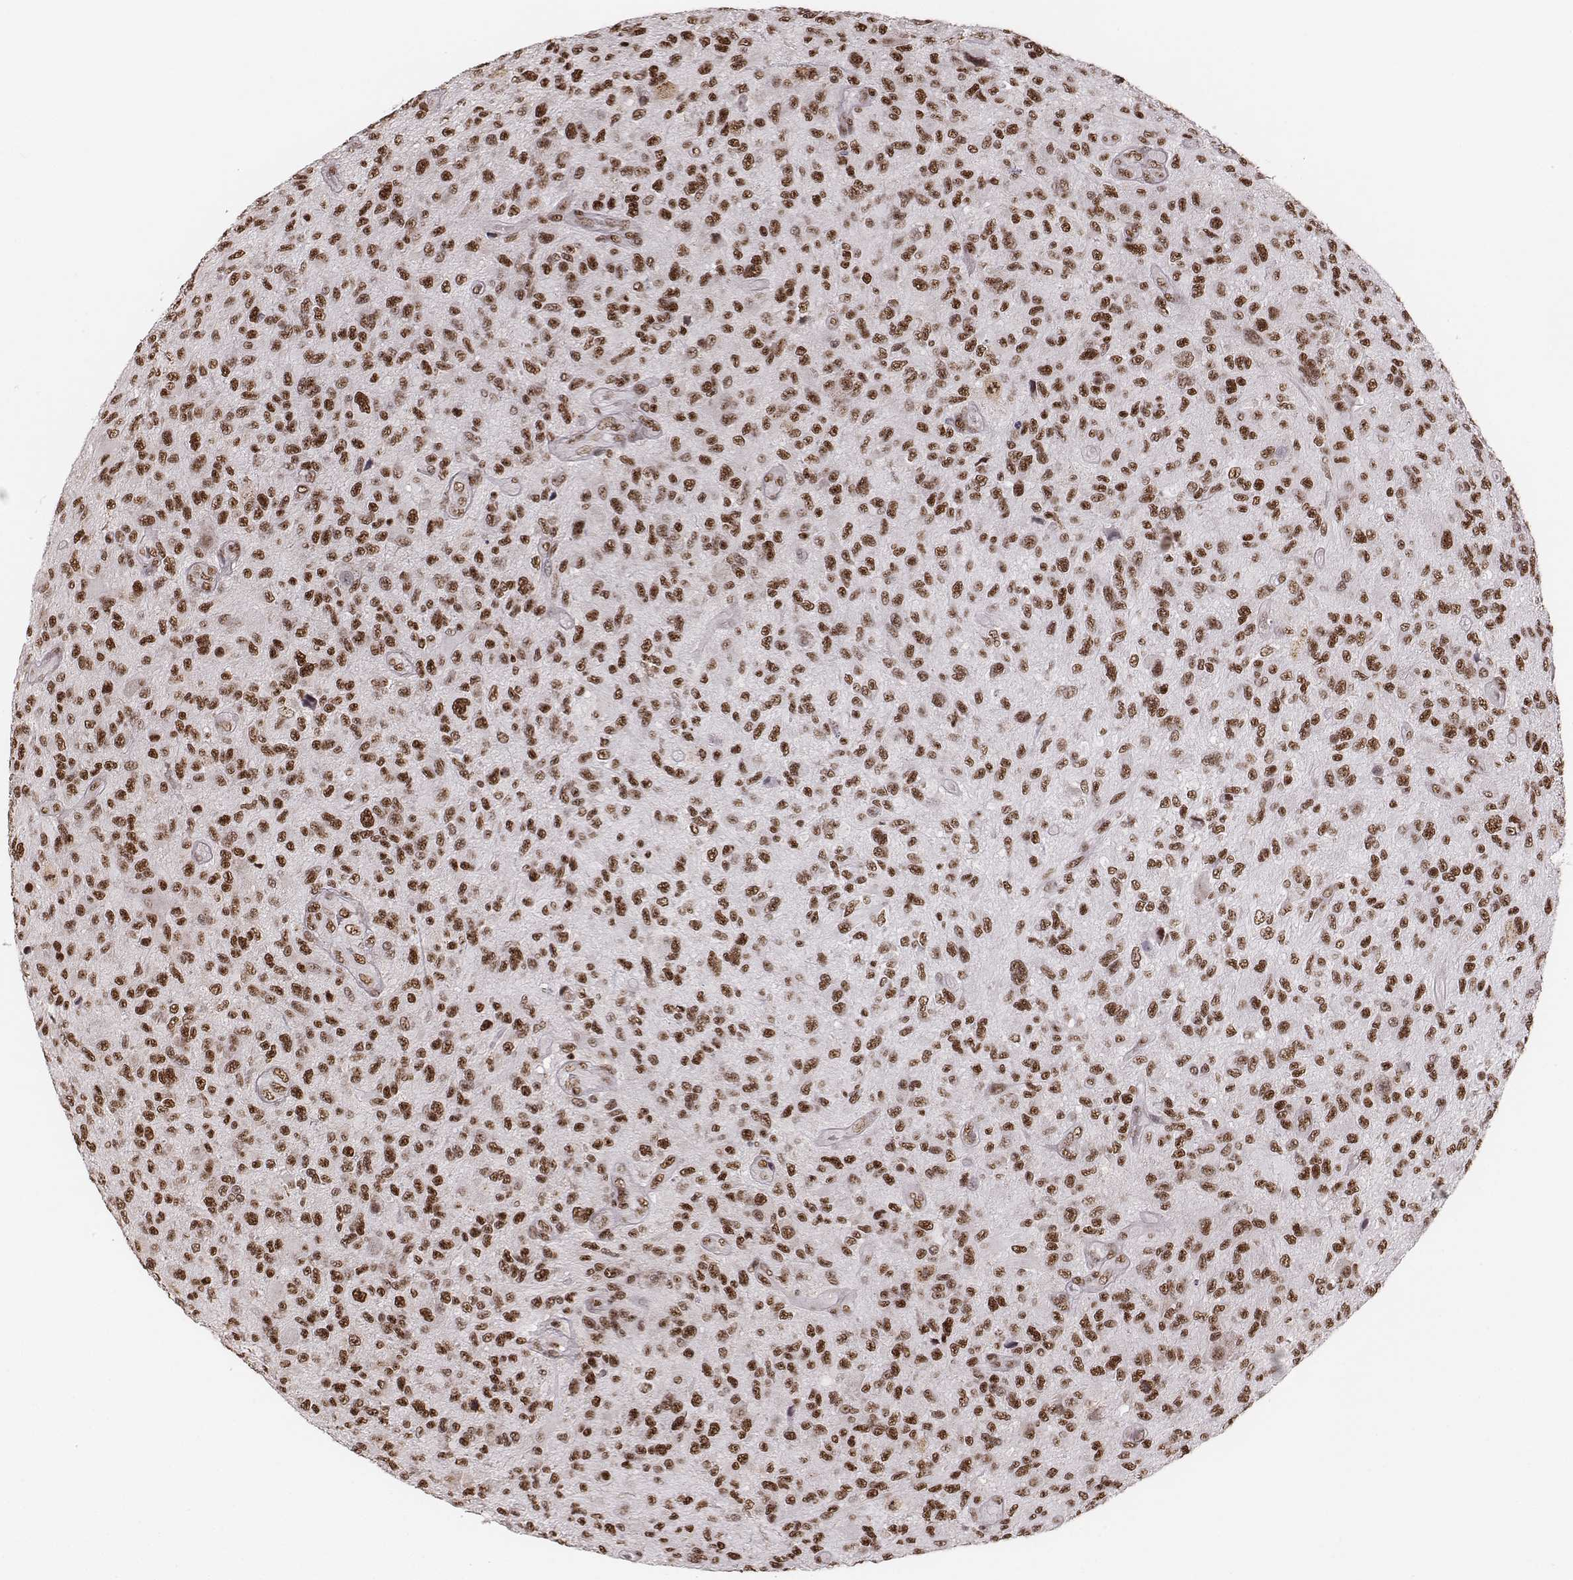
{"staining": {"intensity": "moderate", "quantity": ">75%", "location": "nuclear"}, "tissue": "glioma", "cell_type": "Tumor cells", "image_type": "cancer", "snomed": [{"axis": "morphology", "description": "Glioma, malignant, High grade"}, {"axis": "topography", "description": "Brain"}], "caption": "The immunohistochemical stain labels moderate nuclear staining in tumor cells of malignant glioma (high-grade) tissue.", "gene": "LUC7L", "patient": {"sex": "male", "age": 47}}